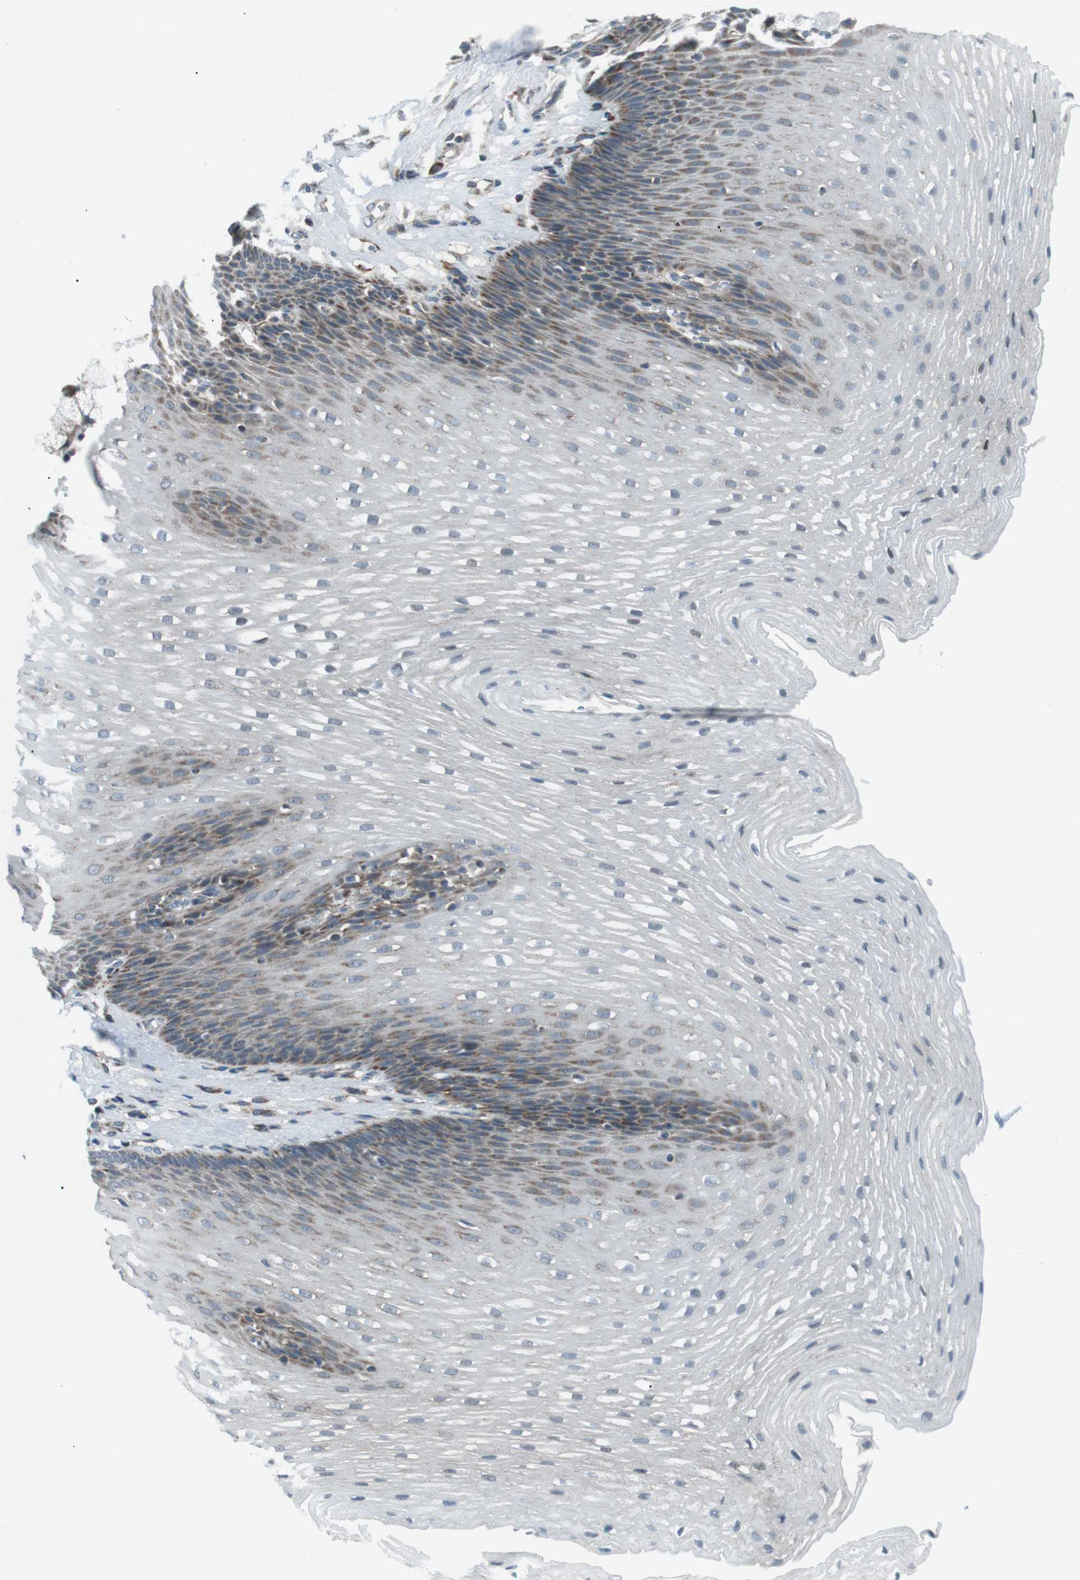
{"staining": {"intensity": "moderate", "quantity": "25%-75%", "location": "cytoplasmic/membranous"}, "tissue": "esophagus", "cell_type": "Squamous epithelial cells", "image_type": "normal", "snomed": [{"axis": "morphology", "description": "Normal tissue, NOS"}, {"axis": "topography", "description": "Esophagus"}], "caption": "Immunohistochemical staining of unremarkable human esophagus reveals 25%-75% levels of moderate cytoplasmic/membranous protein staining in approximately 25%-75% of squamous epithelial cells.", "gene": "ARID5B", "patient": {"sex": "male", "age": 48}}